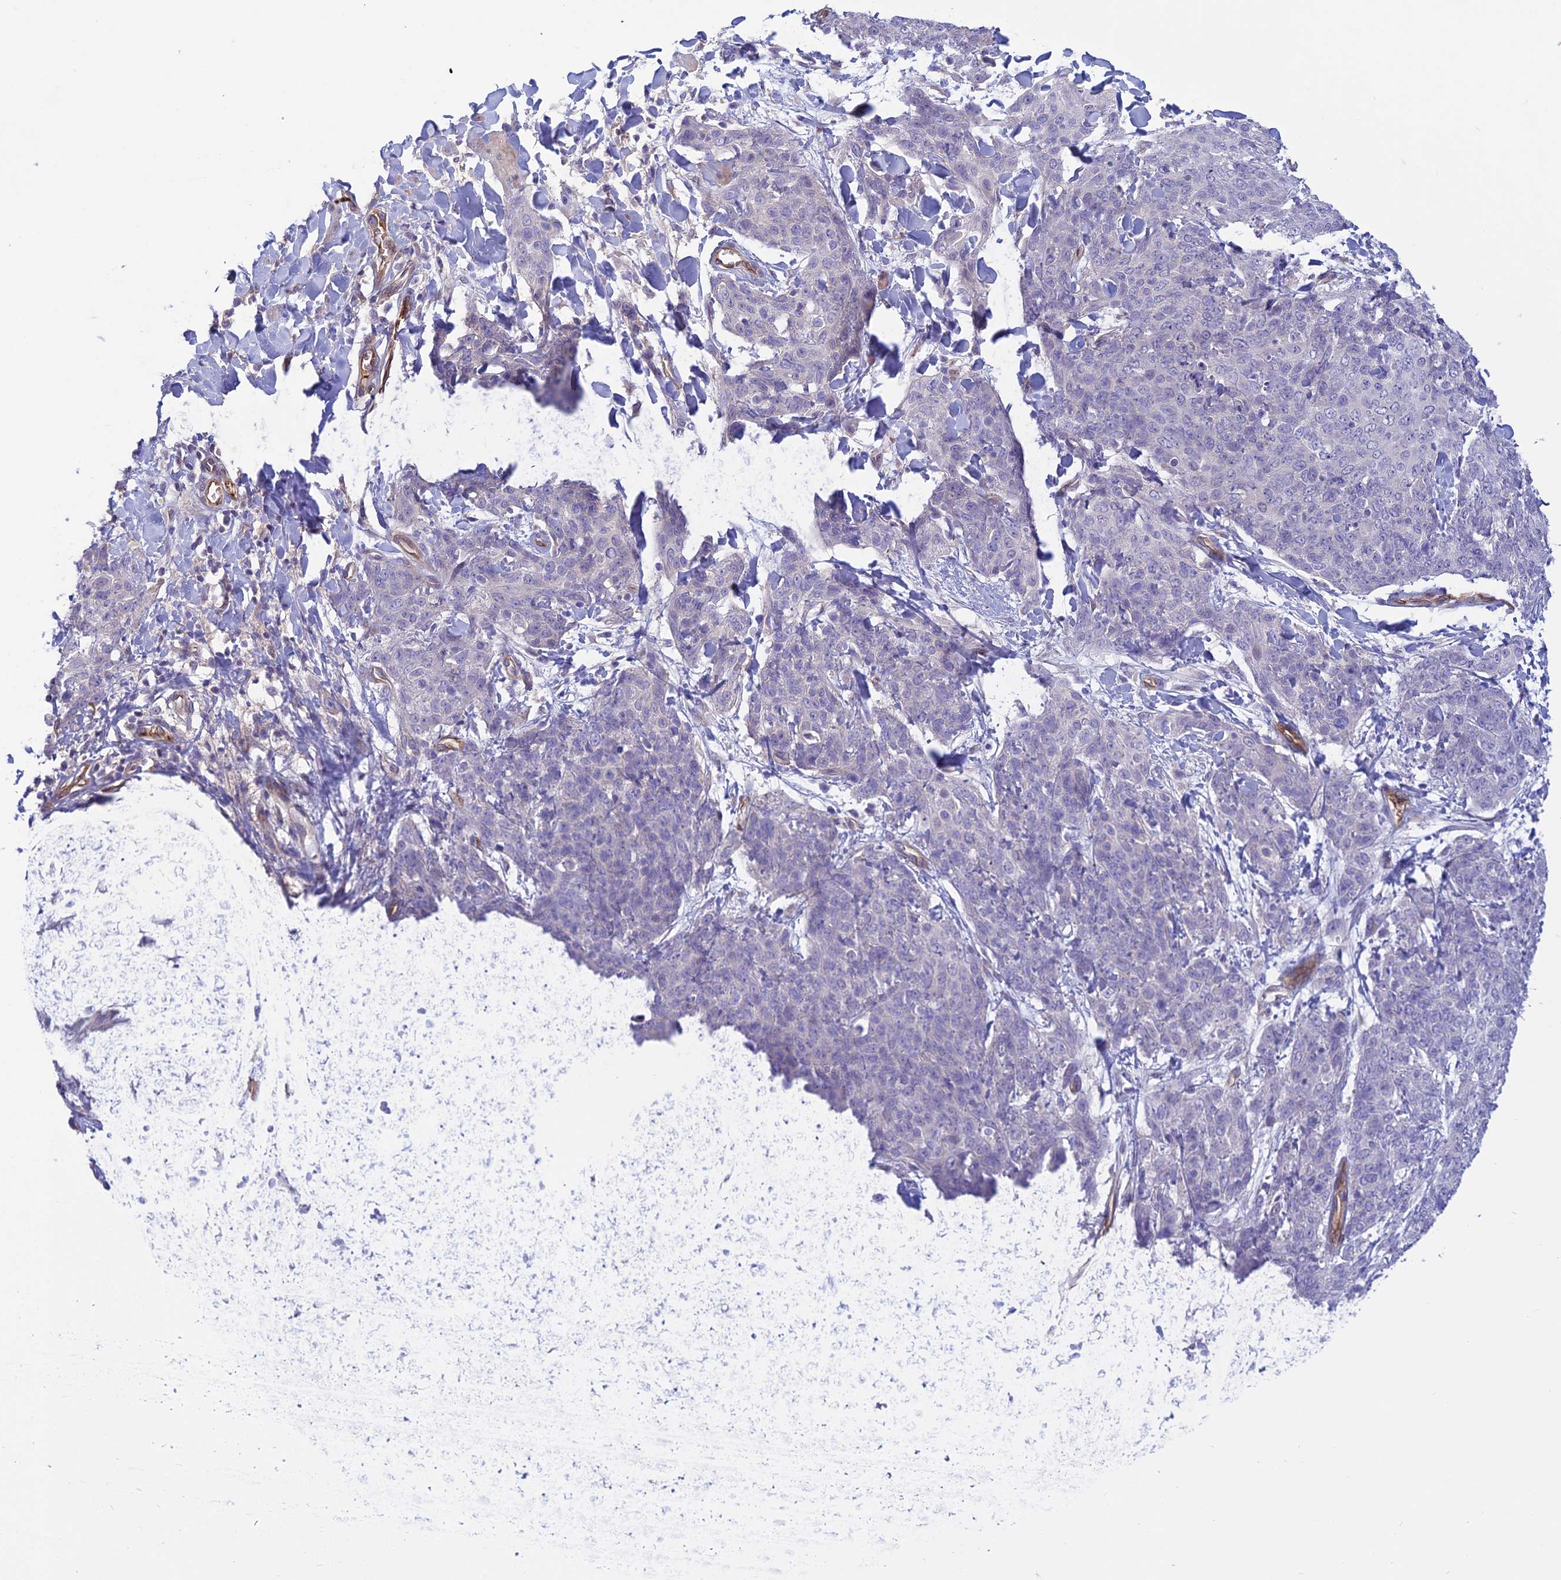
{"staining": {"intensity": "negative", "quantity": "none", "location": "none"}, "tissue": "skin cancer", "cell_type": "Tumor cells", "image_type": "cancer", "snomed": [{"axis": "morphology", "description": "Squamous cell carcinoma, NOS"}, {"axis": "topography", "description": "Skin"}, {"axis": "topography", "description": "Vulva"}], "caption": "A high-resolution image shows IHC staining of skin cancer (squamous cell carcinoma), which shows no significant staining in tumor cells.", "gene": "DUS2", "patient": {"sex": "female", "age": 85}}